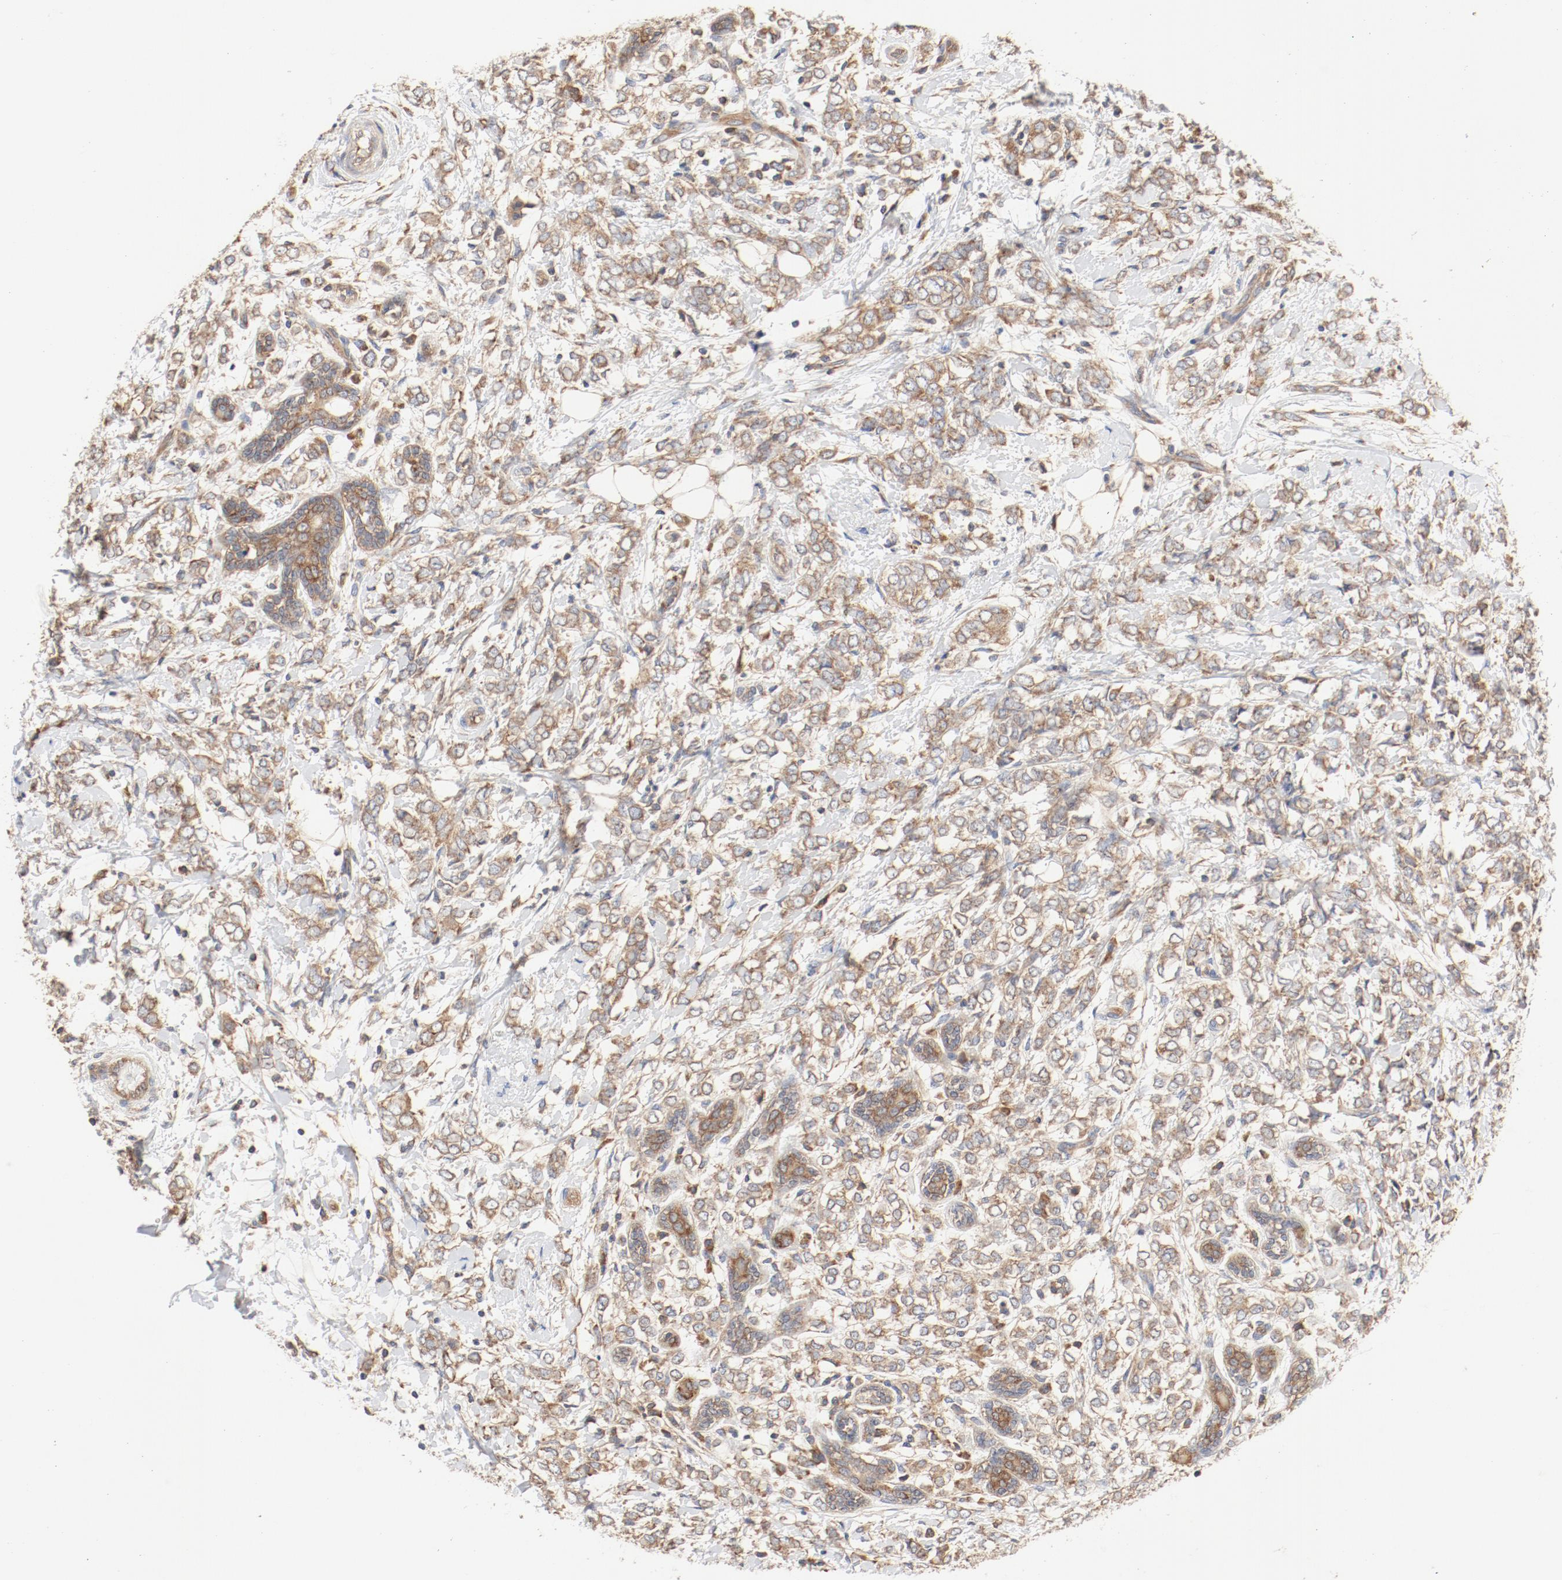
{"staining": {"intensity": "moderate", "quantity": ">75%", "location": "cytoplasmic/membranous"}, "tissue": "breast cancer", "cell_type": "Tumor cells", "image_type": "cancer", "snomed": [{"axis": "morphology", "description": "Normal tissue, NOS"}, {"axis": "morphology", "description": "Lobular carcinoma"}, {"axis": "topography", "description": "Breast"}], "caption": "Human lobular carcinoma (breast) stained with a protein marker reveals moderate staining in tumor cells.", "gene": "RPS6", "patient": {"sex": "female", "age": 47}}